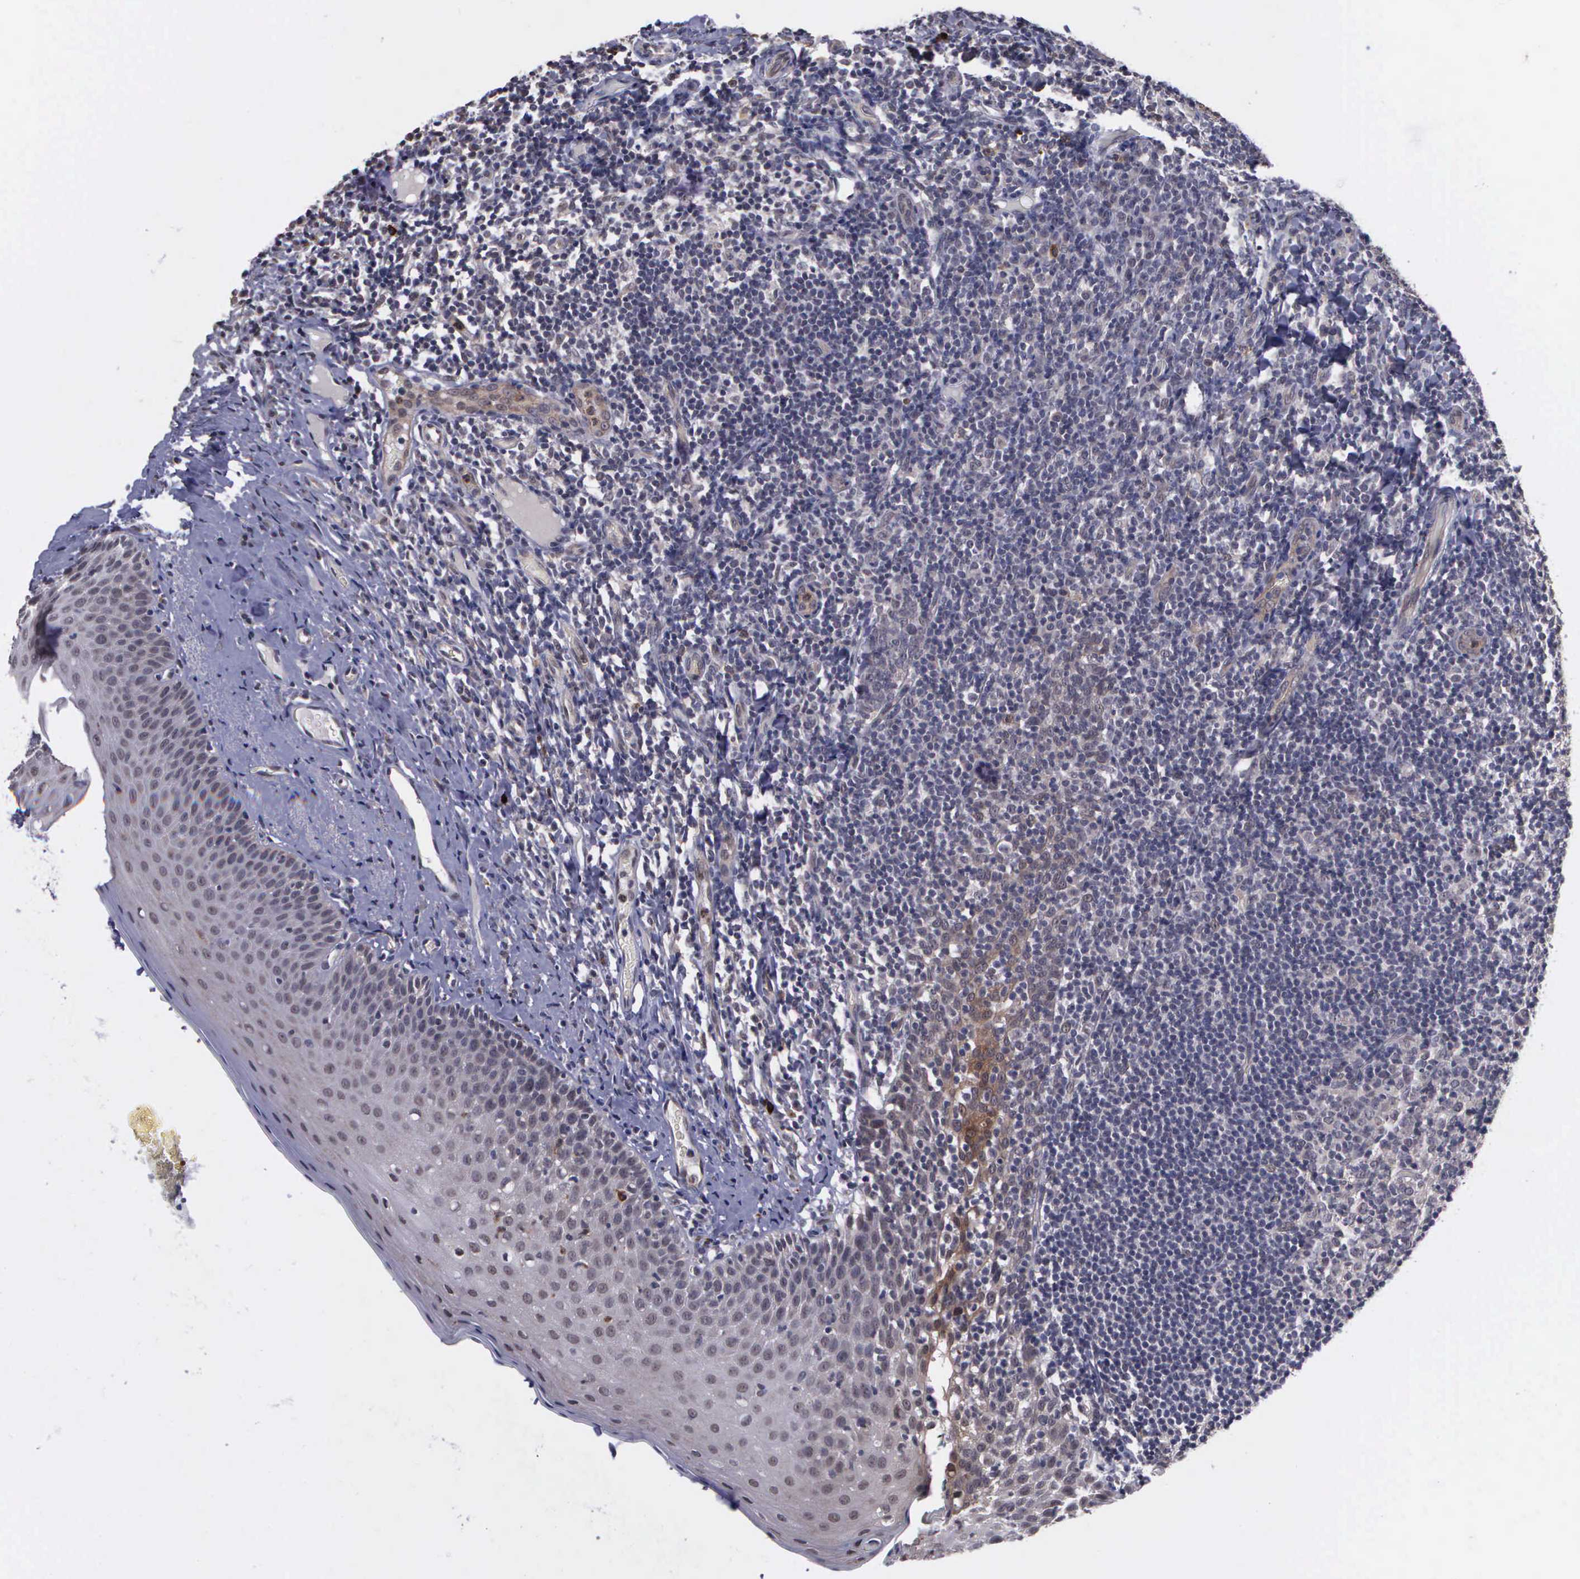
{"staining": {"intensity": "weak", "quantity": "<25%", "location": "cytoplasmic/membranous"}, "tissue": "tonsil", "cell_type": "Germinal center cells", "image_type": "normal", "snomed": [{"axis": "morphology", "description": "Normal tissue, NOS"}, {"axis": "topography", "description": "Tonsil"}], "caption": "An immunohistochemistry image of unremarkable tonsil is shown. There is no staining in germinal center cells of tonsil. (Immunohistochemistry, brightfield microscopy, high magnification).", "gene": "MAP3K9", "patient": {"sex": "male", "age": 6}}